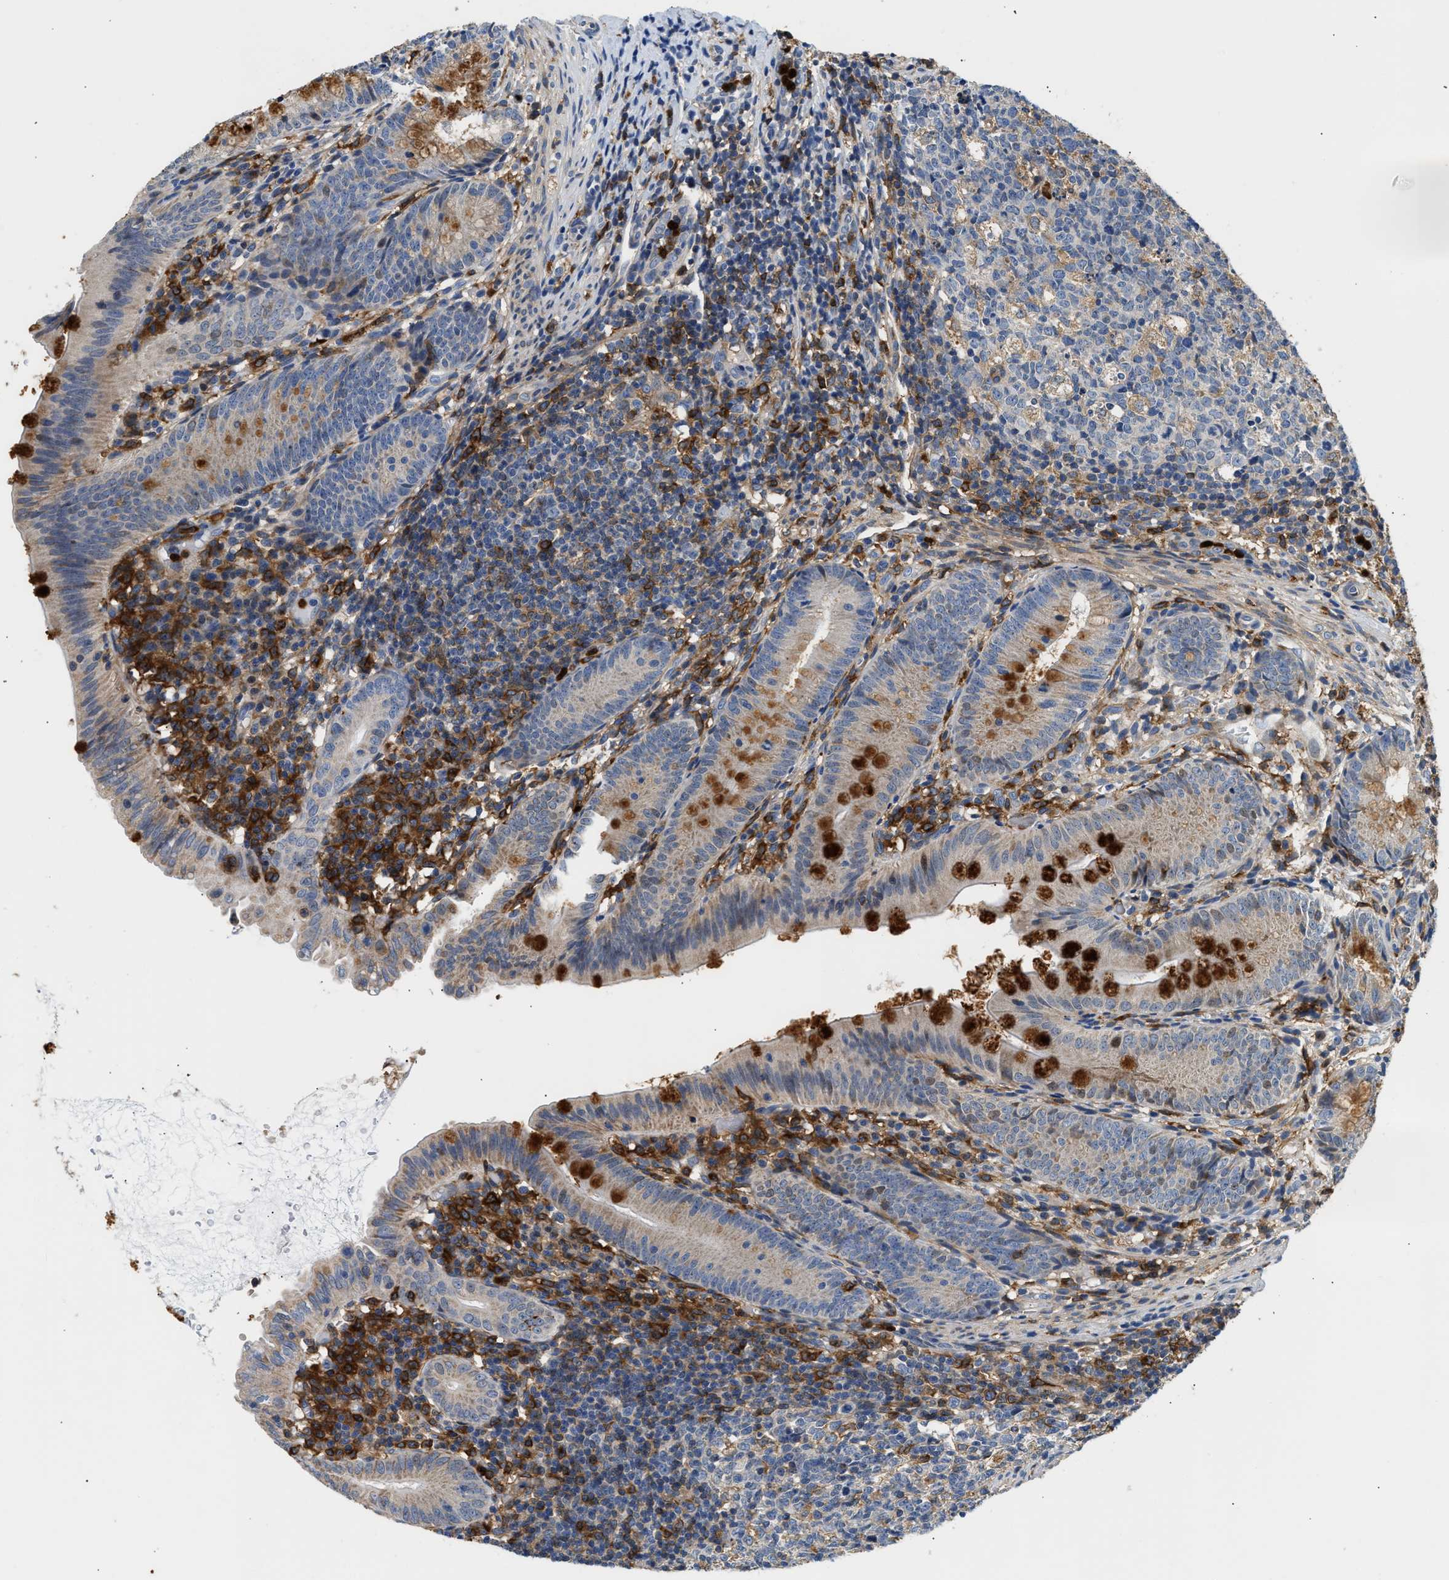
{"staining": {"intensity": "strong", "quantity": "25%-75%", "location": "cytoplasmic/membranous"}, "tissue": "appendix", "cell_type": "Glandular cells", "image_type": "normal", "snomed": [{"axis": "morphology", "description": "Normal tissue, NOS"}, {"axis": "topography", "description": "Appendix"}], "caption": "The immunohistochemical stain highlights strong cytoplasmic/membranous expression in glandular cells of benign appendix.", "gene": "RAB31", "patient": {"sex": "male", "age": 1}}